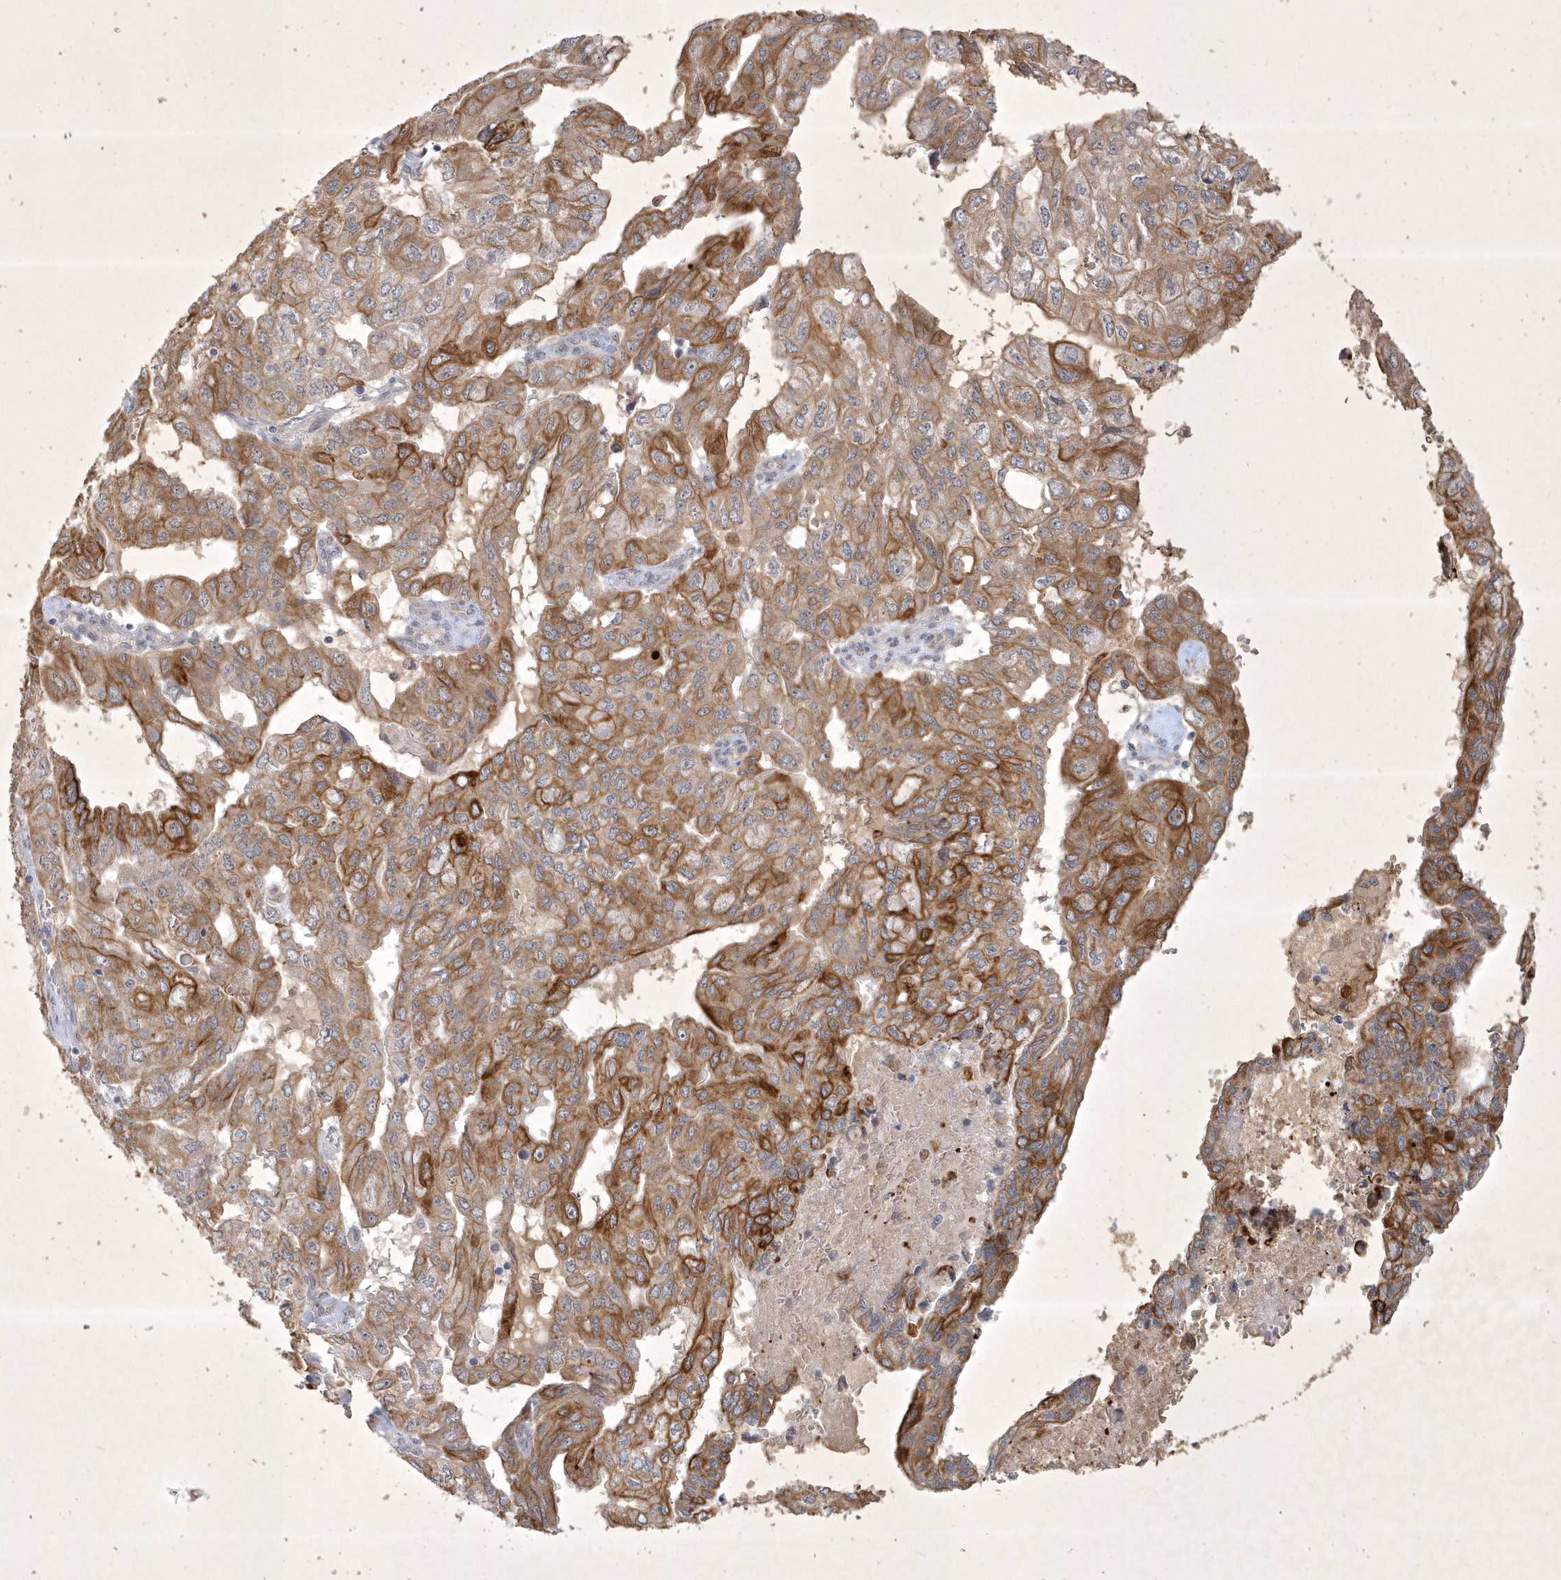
{"staining": {"intensity": "moderate", "quantity": ">75%", "location": "cytoplasmic/membranous"}, "tissue": "pancreatic cancer", "cell_type": "Tumor cells", "image_type": "cancer", "snomed": [{"axis": "morphology", "description": "Adenocarcinoma, NOS"}, {"axis": "topography", "description": "Pancreas"}], "caption": "Protein staining by IHC reveals moderate cytoplasmic/membranous expression in about >75% of tumor cells in pancreatic adenocarcinoma.", "gene": "BOD1", "patient": {"sex": "male", "age": 51}}